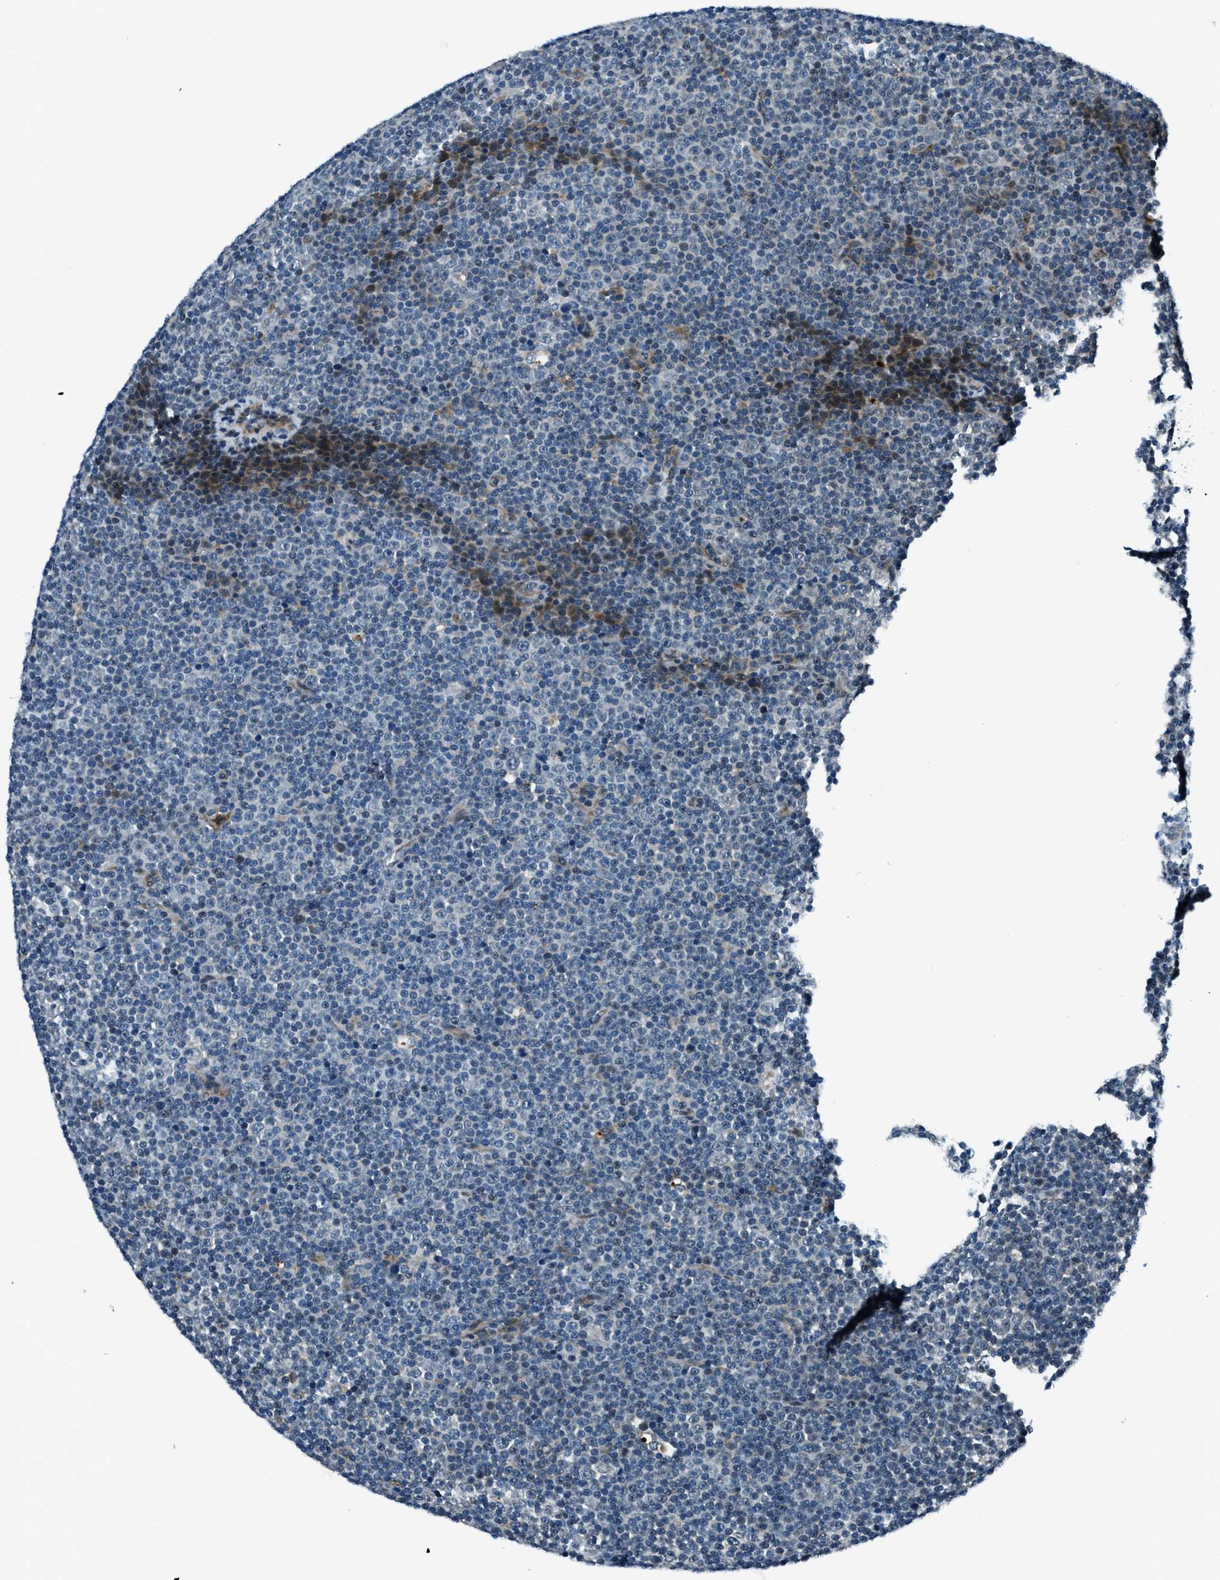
{"staining": {"intensity": "negative", "quantity": "none", "location": "none"}, "tissue": "lymphoma", "cell_type": "Tumor cells", "image_type": "cancer", "snomed": [{"axis": "morphology", "description": "Malignant lymphoma, non-Hodgkin's type, Low grade"}, {"axis": "topography", "description": "Lymph node"}], "caption": "Human lymphoma stained for a protein using IHC demonstrates no staining in tumor cells.", "gene": "GINM1", "patient": {"sex": "female", "age": 67}}